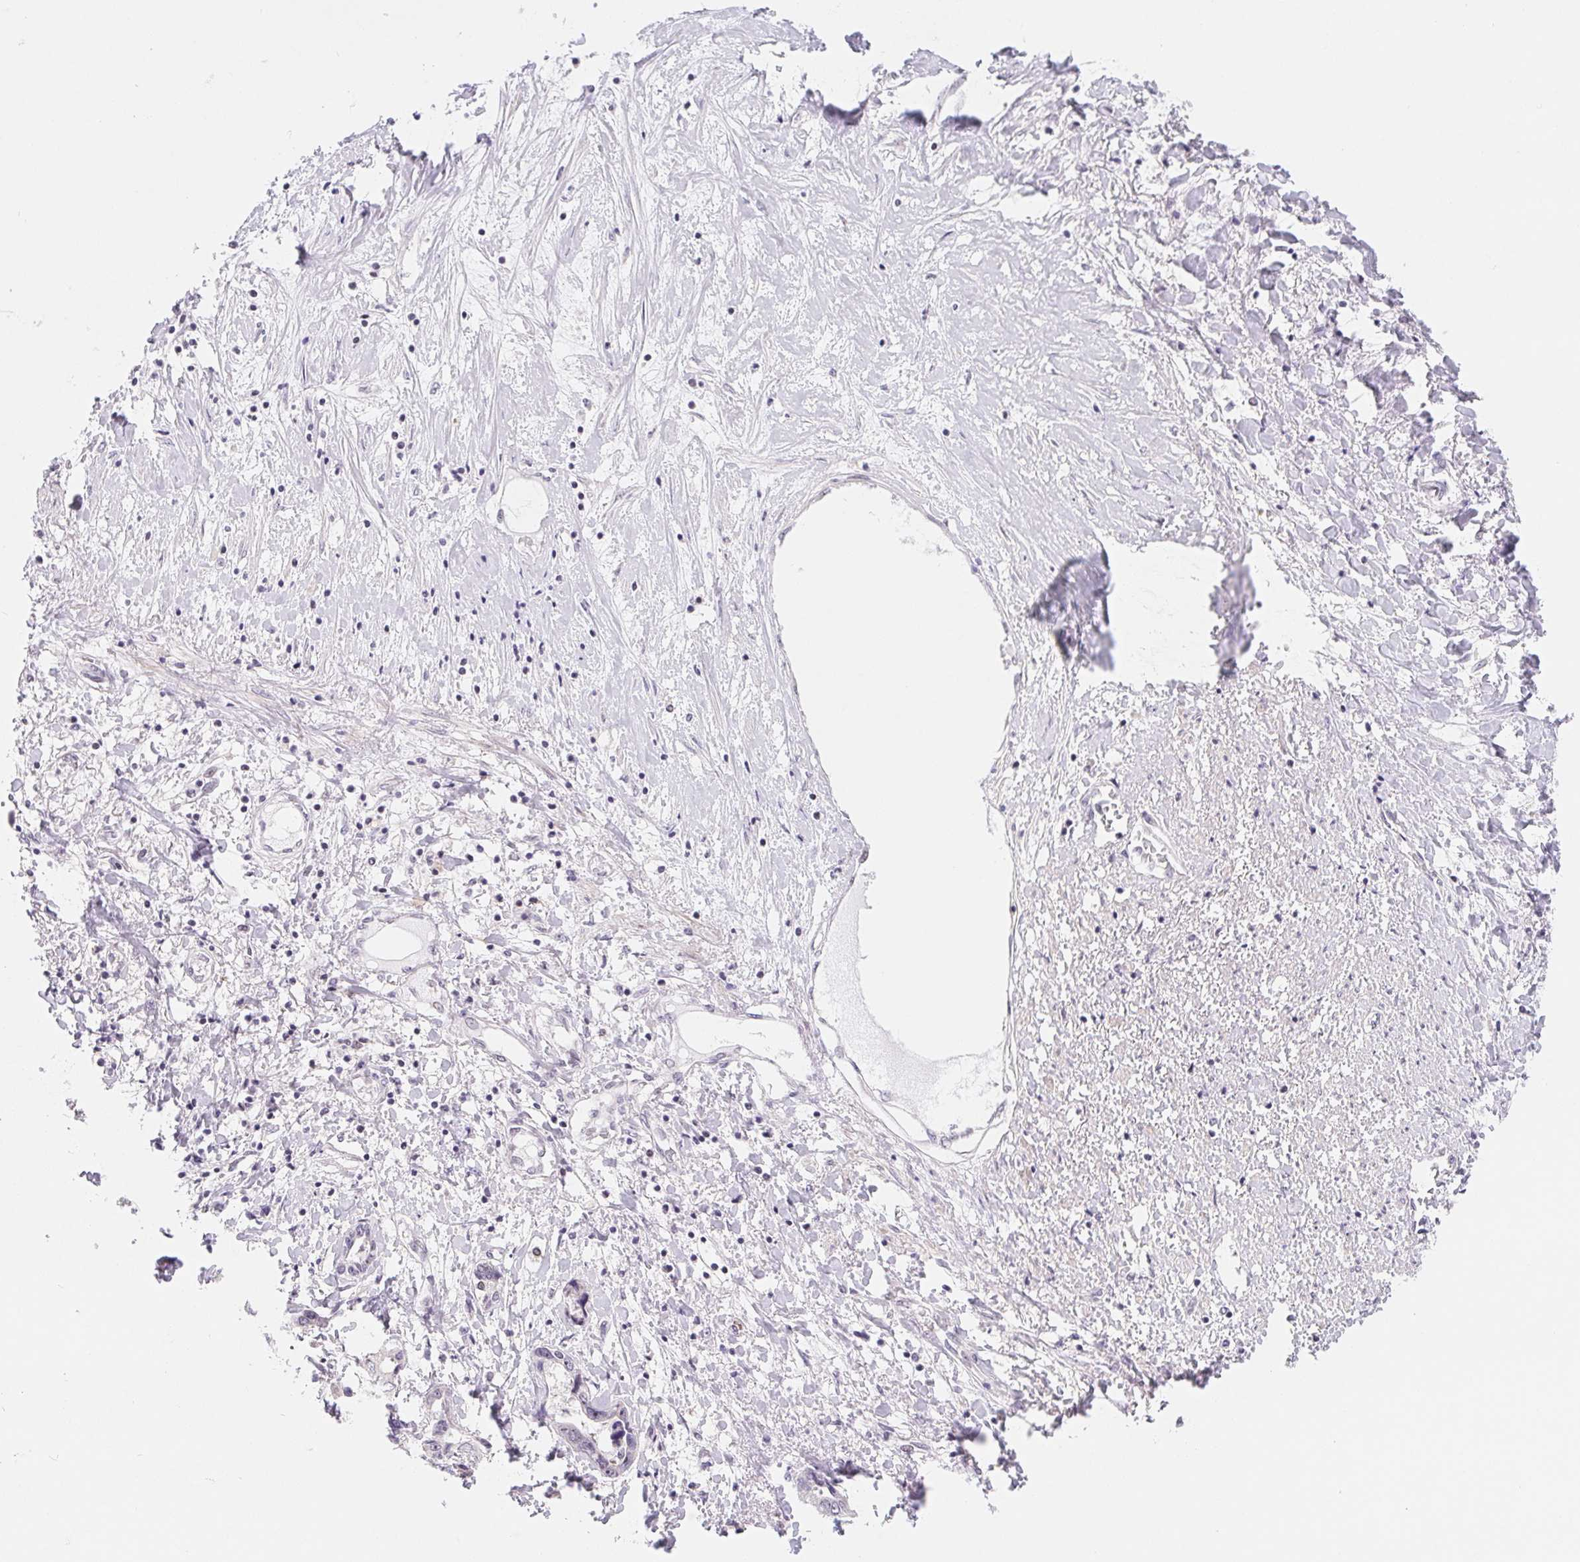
{"staining": {"intensity": "negative", "quantity": "none", "location": "none"}, "tissue": "liver cancer", "cell_type": "Tumor cells", "image_type": "cancer", "snomed": [{"axis": "morphology", "description": "Cholangiocarcinoma"}, {"axis": "topography", "description": "Liver"}], "caption": "This is an IHC histopathology image of liver cholangiocarcinoma. There is no positivity in tumor cells.", "gene": "LCA5L", "patient": {"sex": "male", "age": 59}}